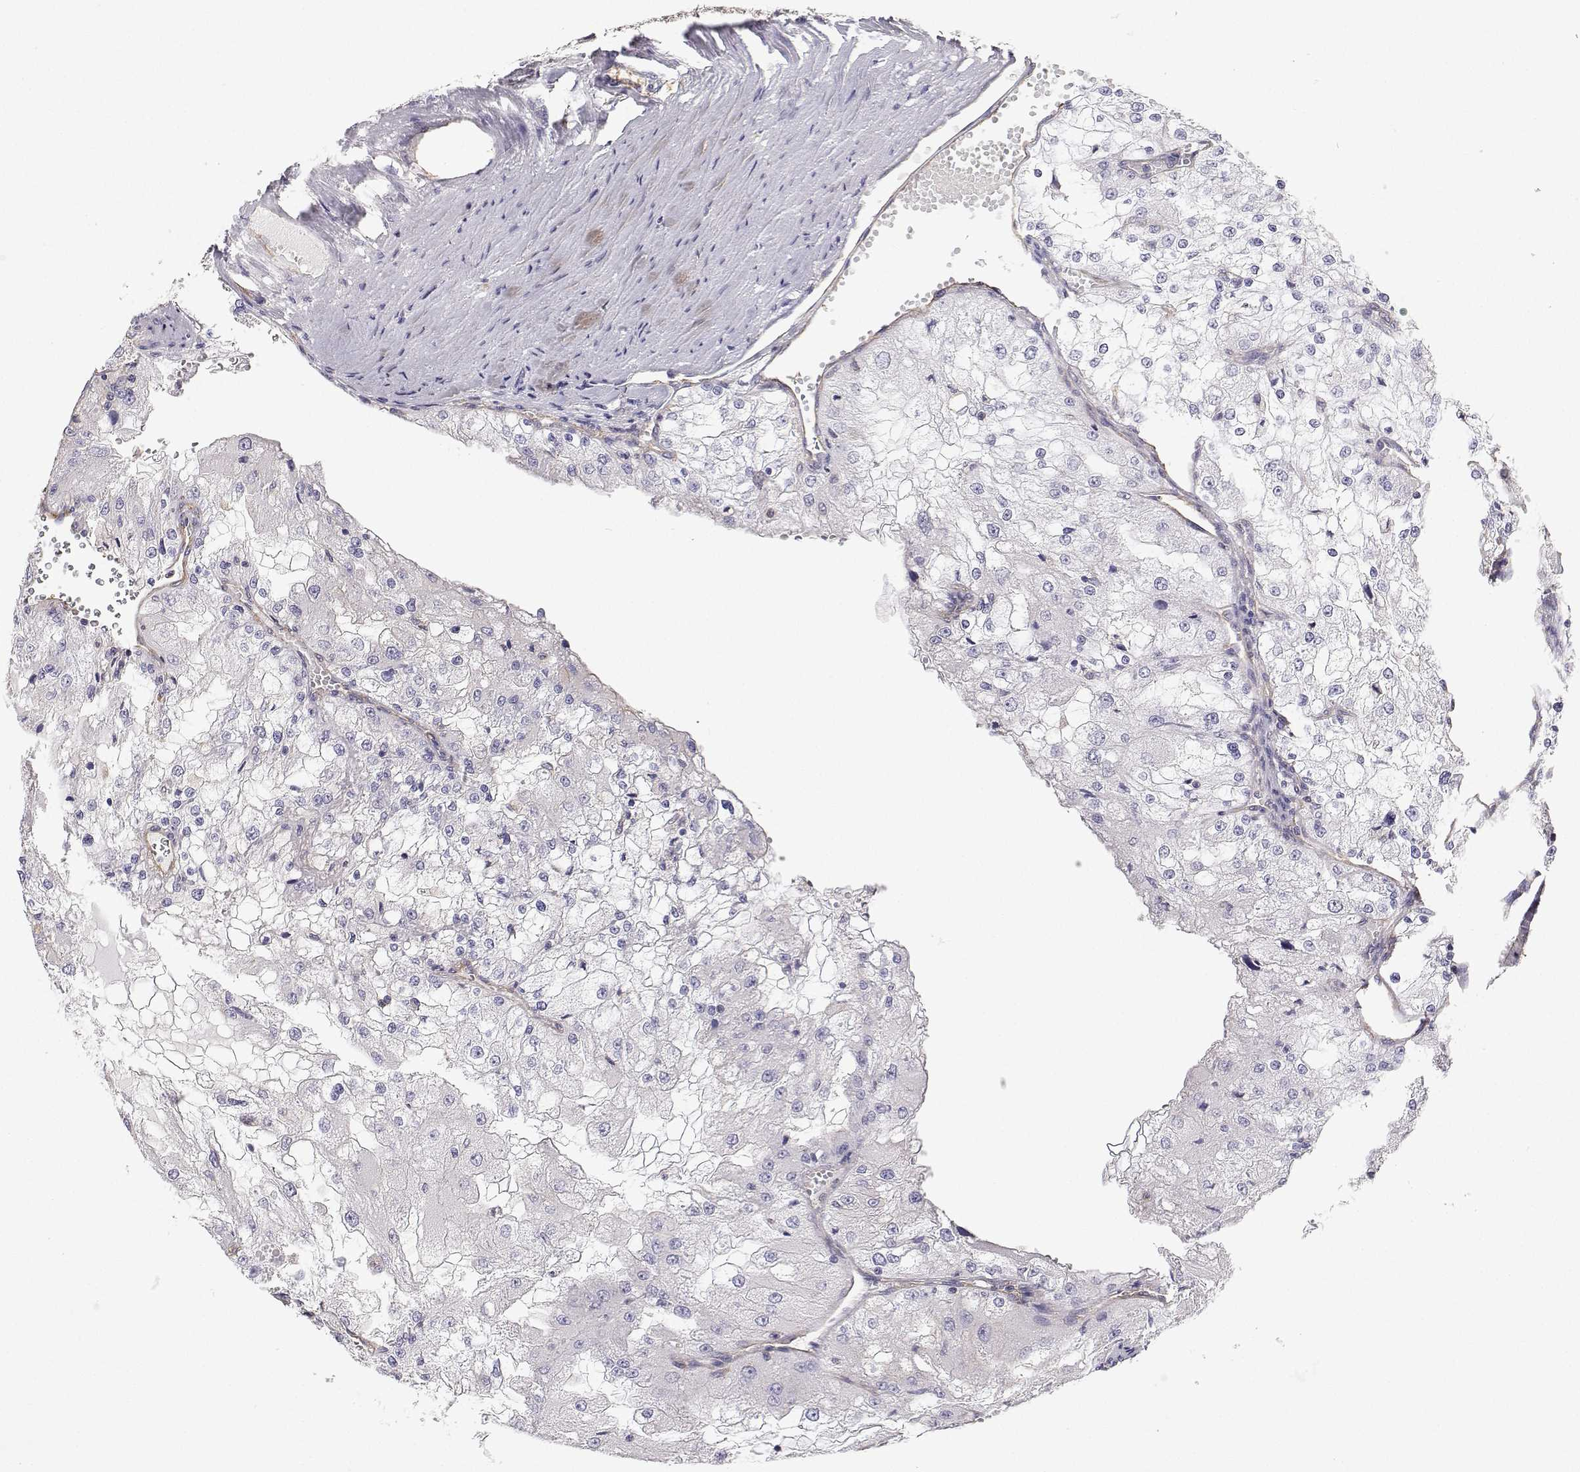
{"staining": {"intensity": "negative", "quantity": "none", "location": "none"}, "tissue": "renal cancer", "cell_type": "Tumor cells", "image_type": "cancer", "snomed": [{"axis": "morphology", "description": "Adenocarcinoma, NOS"}, {"axis": "topography", "description": "Kidney"}], "caption": "The photomicrograph shows no significant positivity in tumor cells of renal cancer (adenocarcinoma).", "gene": "MYH9", "patient": {"sex": "female", "age": 74}}